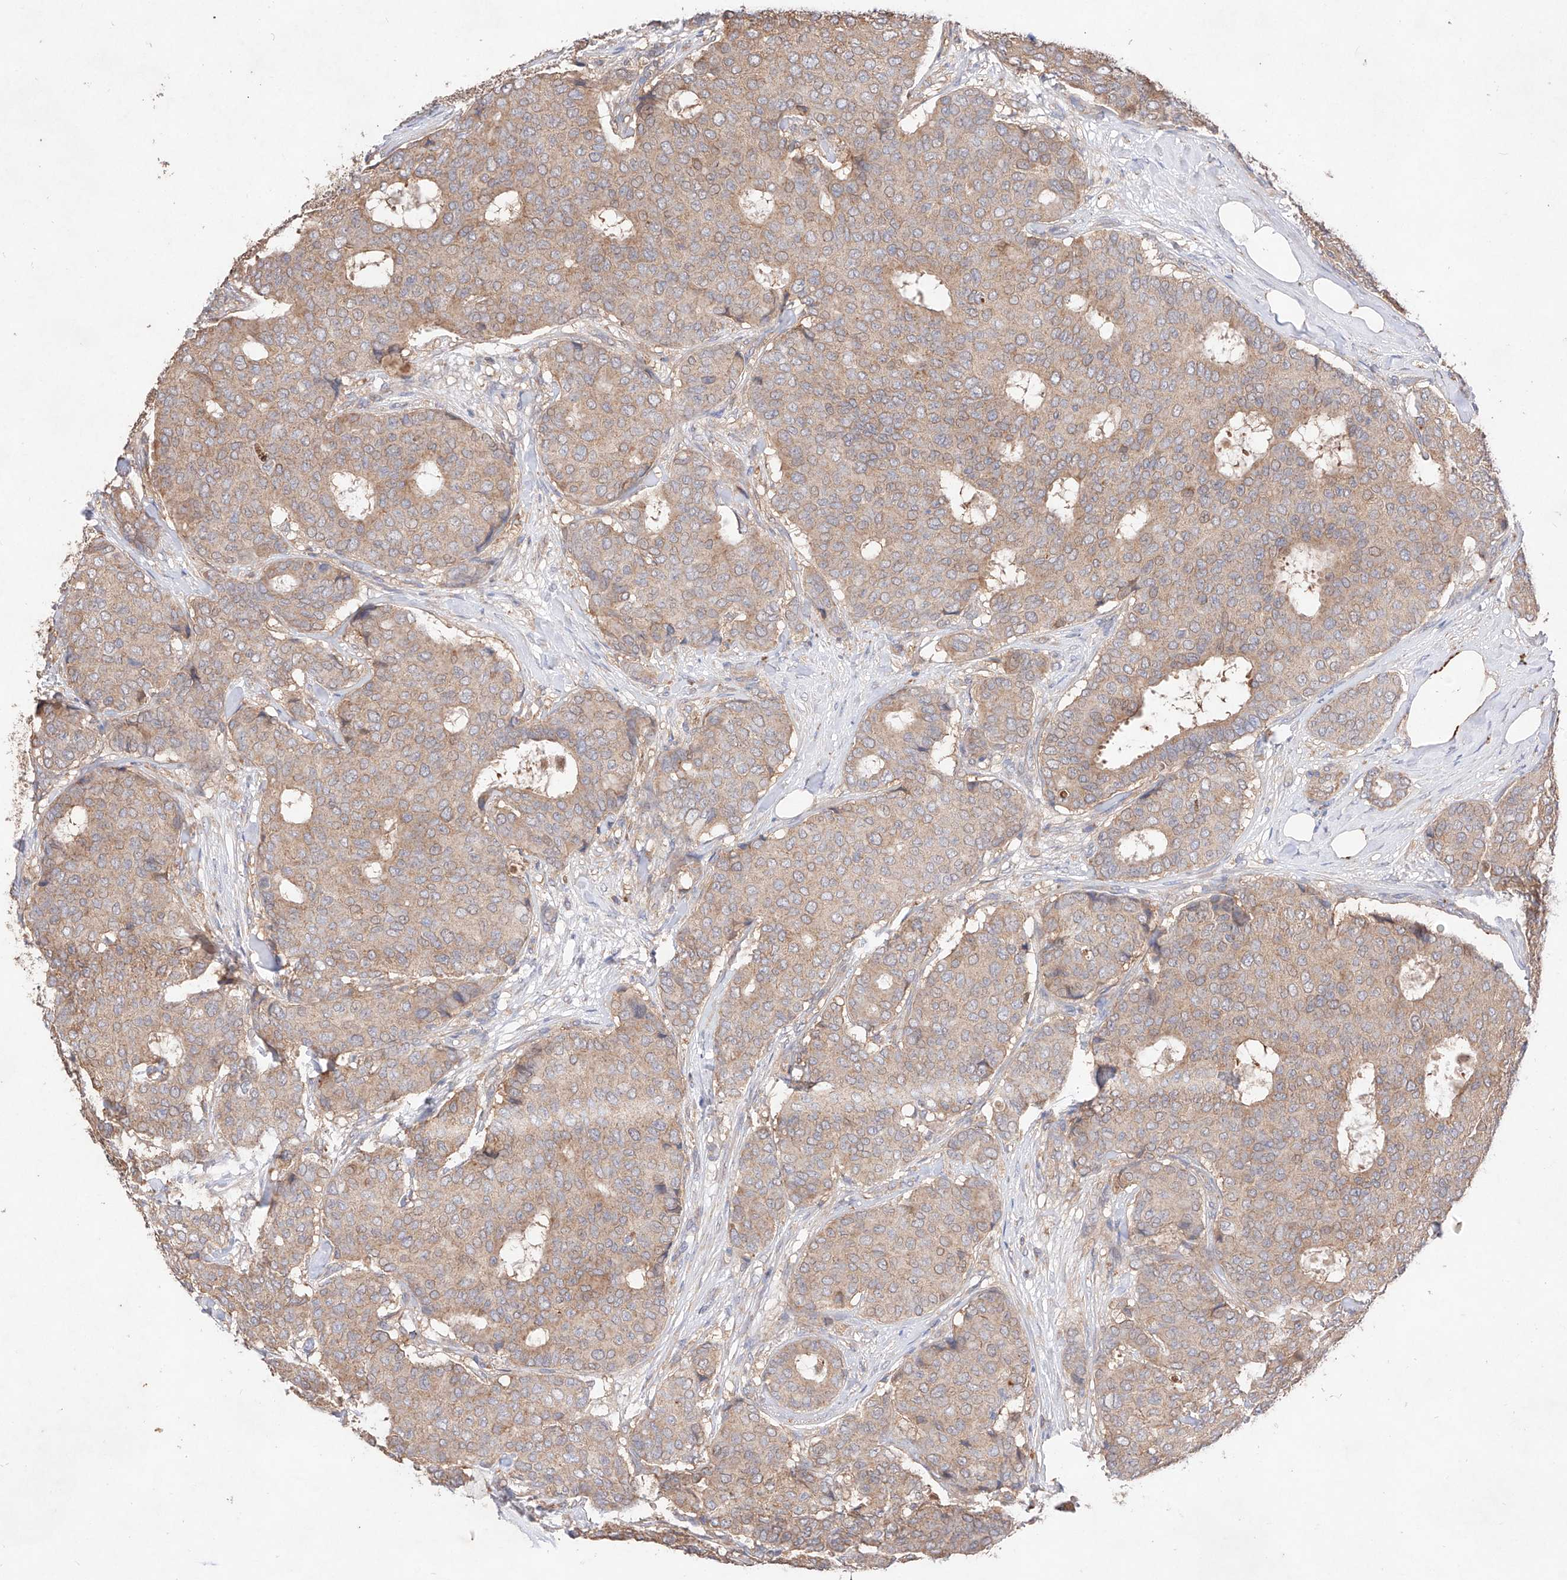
{"staining": {"intensity": "weak", "quantity": ">75%", "location": "cytoplasmic/membranous"}, "tissue": "breast cancer", "cell_type": "Tumor cells", "image_type": "cancer", "snomed": [{"axis": "morphology", "description": "Duct carcinoma"}, {"axis": "topography", "description": "Breast"}], "caption": "Immunohistochemical staining of human infiltrating ductal carcinoma (breast) exhibits low levels of weak cytoplasmic/membranous staining in approximately >75% of tumor cells. (DAB (3,3'-diaminobenzidine) IHC with brightfield microscopy, high magnification).", "gene": "C6orf62", "patient": {"sex": "female", "age": 75}}